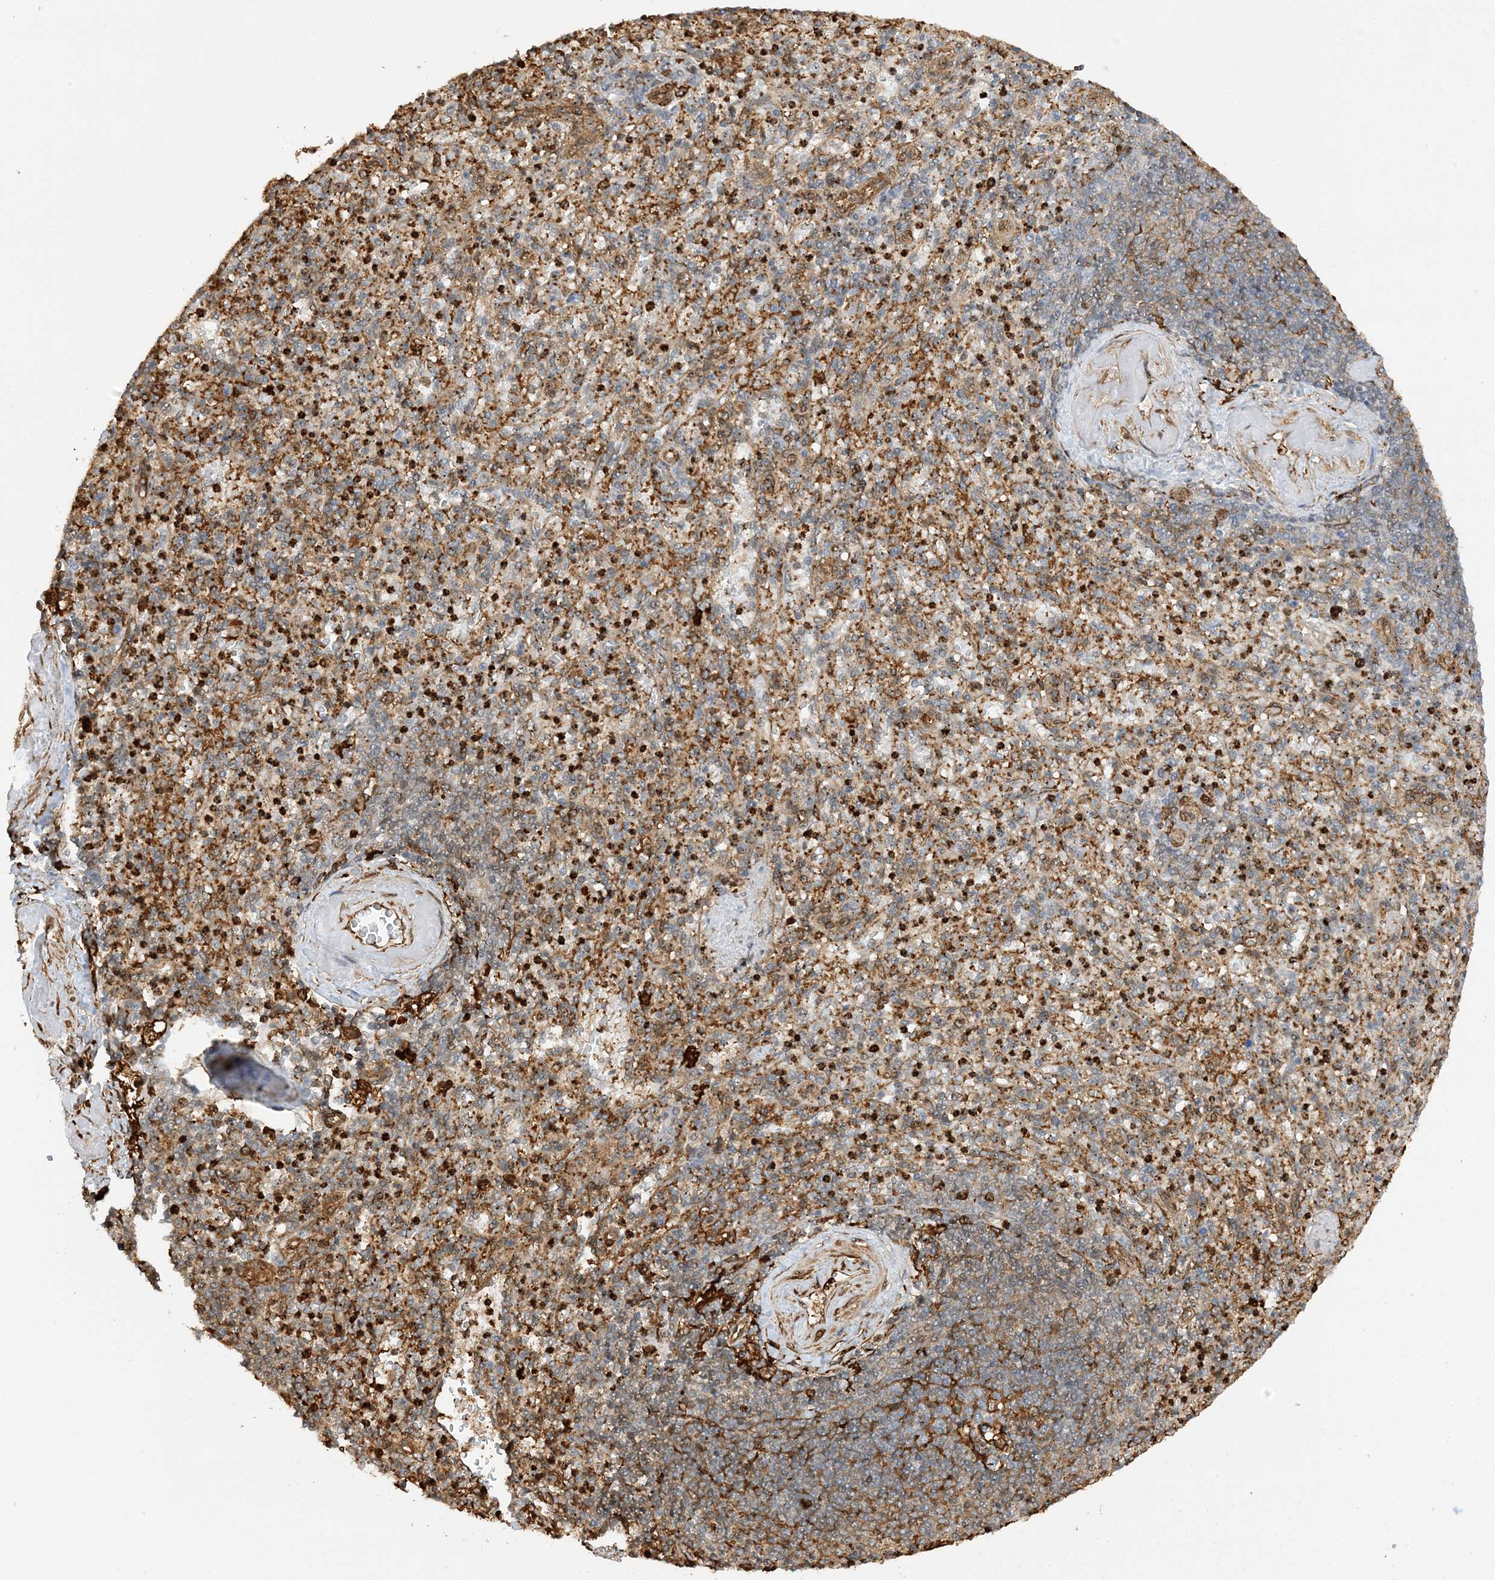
{"staining": {"intensity": "moderate", "quantity": "25%-75%", "location": "cytoplasmic/membranous"}, "tissue": "spleen", "cell_type": "Cells in red pulp", "image_type": "normal", "snomed": [{"axis": "morphology", "description": "Normal tissue, NOS"}, {"axis": "topography", "description": "Spleen"}], "caption": "Protein expression analysis of unremarkable human spleen reveals moderate cytoplasmic/membranous positivity in about 25%-75% of cells in red pulp.", "gene": "PHACTR2", "patient": {"sex": "female", "age": 74}}